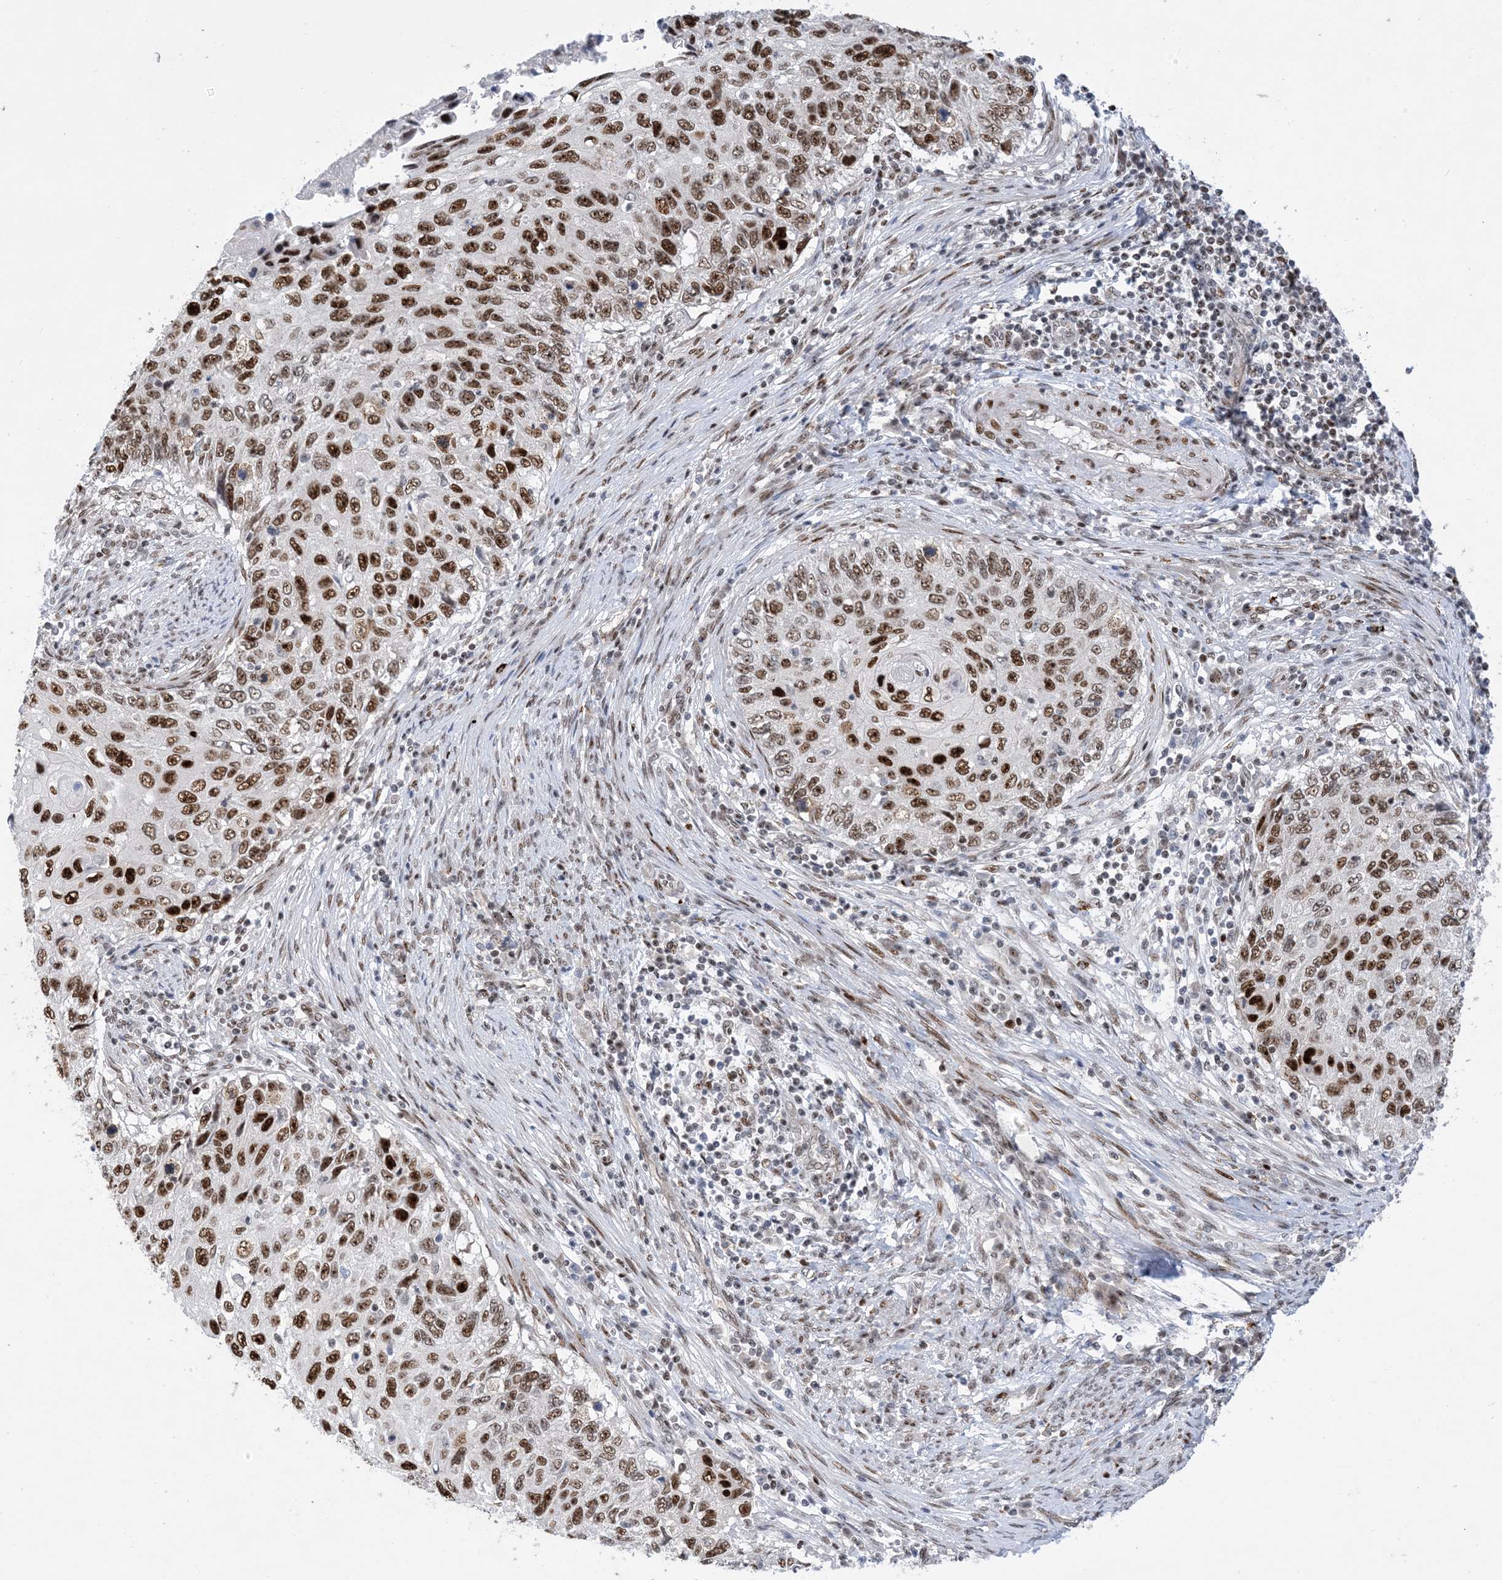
{"staining": {"intensity": "strong", "quantity": ">75%", "location": "nuclear"}, "tissue": "cervical cancer", "cell_type": "Tumor cells", "image_type": "cancer", "snomed": [{"axis": "morphology", "description": "Squamous cell carcinoma, NOS"}, {"axis": "topography", "description": "Cervix"}], "caption": "Protein expression analysis of cervical cancer (squamous cell carcinoma) exhibits strong nuclear positivity in approximately >75% of tumor cells.", "gene": "TSPYL1", "patient": {"sex": "female", "age": 70}}